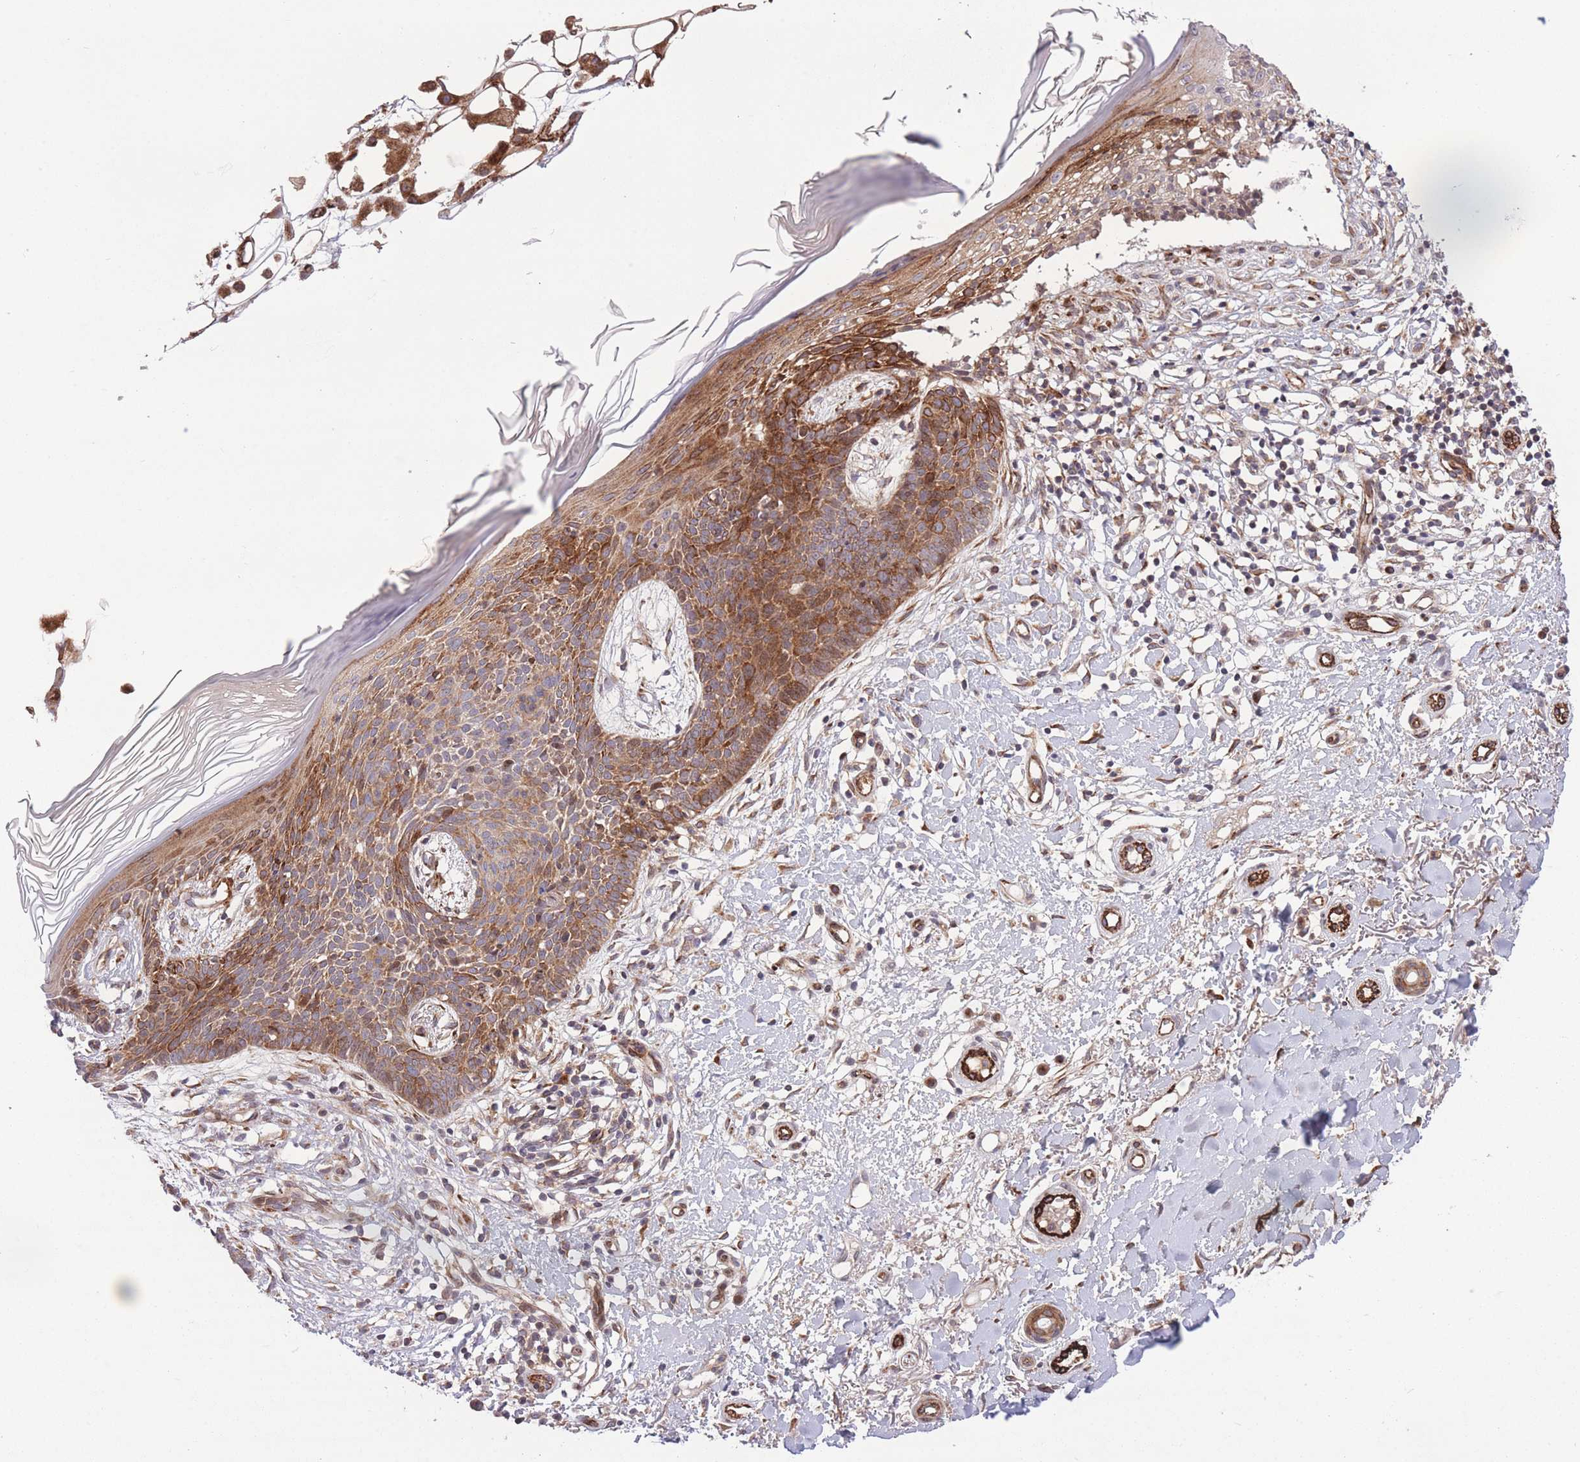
{"staining": {"intensity": "moderate", "quantity": ">75%", "location": "cytoplasmic/membranous"}, "tissue": "skin cancer", "cell_type": "Tumor cells", "image_type": "cancer", "snomed": [{"axis": "morphology", "description": "Basal cell carcinoma"}, {"axis": "topography", "description": "Skin"}], "caption": "About >75% of tumor cells in human skin cancer display moderate cytoplasmic/membranous protein expression as visualized by brown immunohistochemical staining.", "gene": "CISH", "patient": {"sex": "male", "age": 78}}